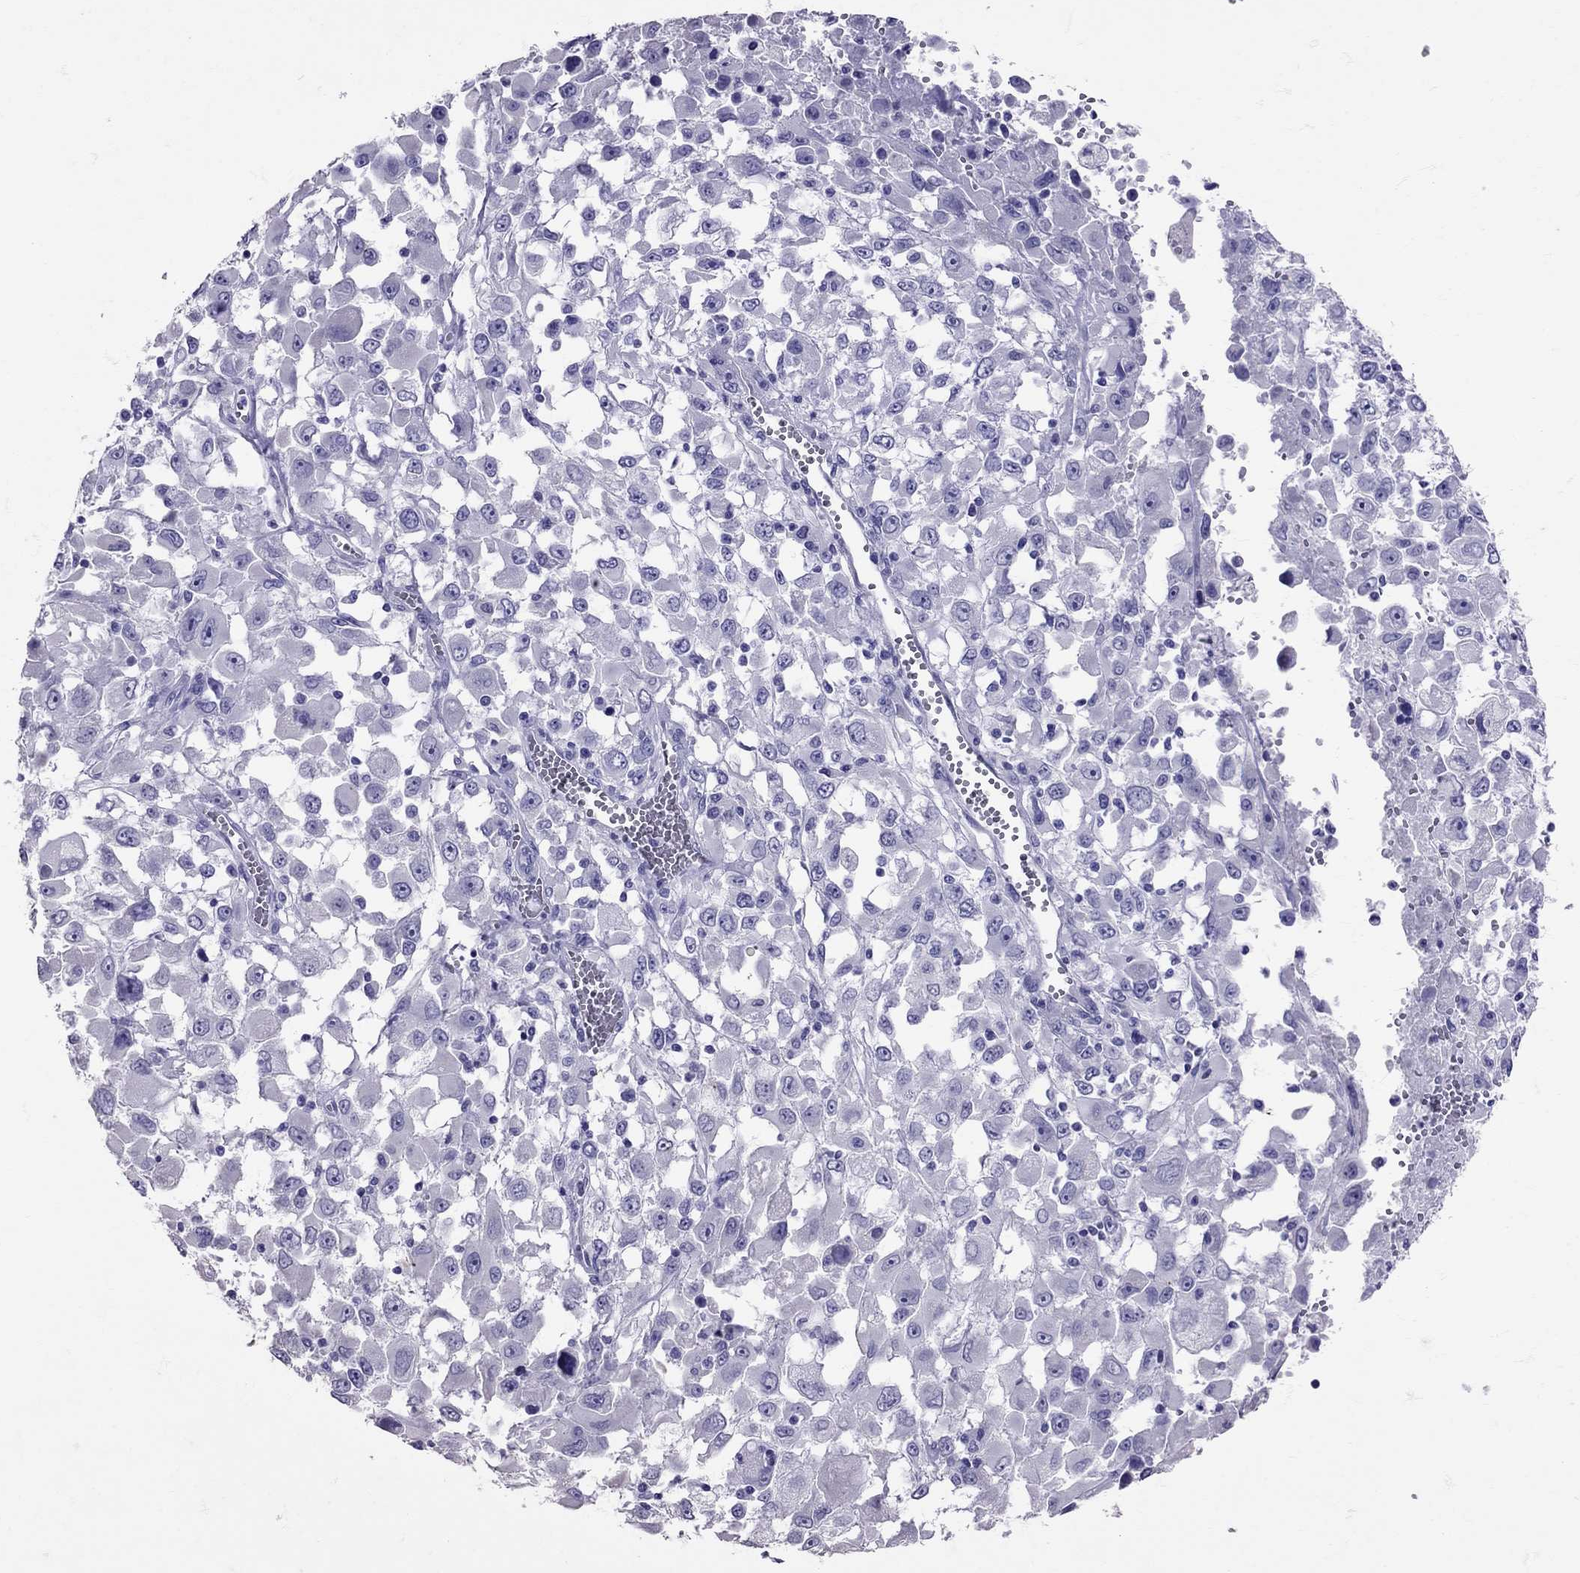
{"staining": {"intensity": "negative", "quantity": "none", "location": "none"}, "tissue": "melanoma", "cell_type": "Tumor cells", "image_type": "cancer", "snomed": [{"axis": "morphology", "description": "Malignant melanoma, Metastatic site"}, {"axis": "topography", "description": "Soft tissue"}], "caption": "High power microscopy image of an immunohistochemistry photomicrograph of malignant melanoma (metastatic site), revealing no significant staining in tumor cells.", "gene": "AVP", "patient": {"sex": "male", "age": 50}}